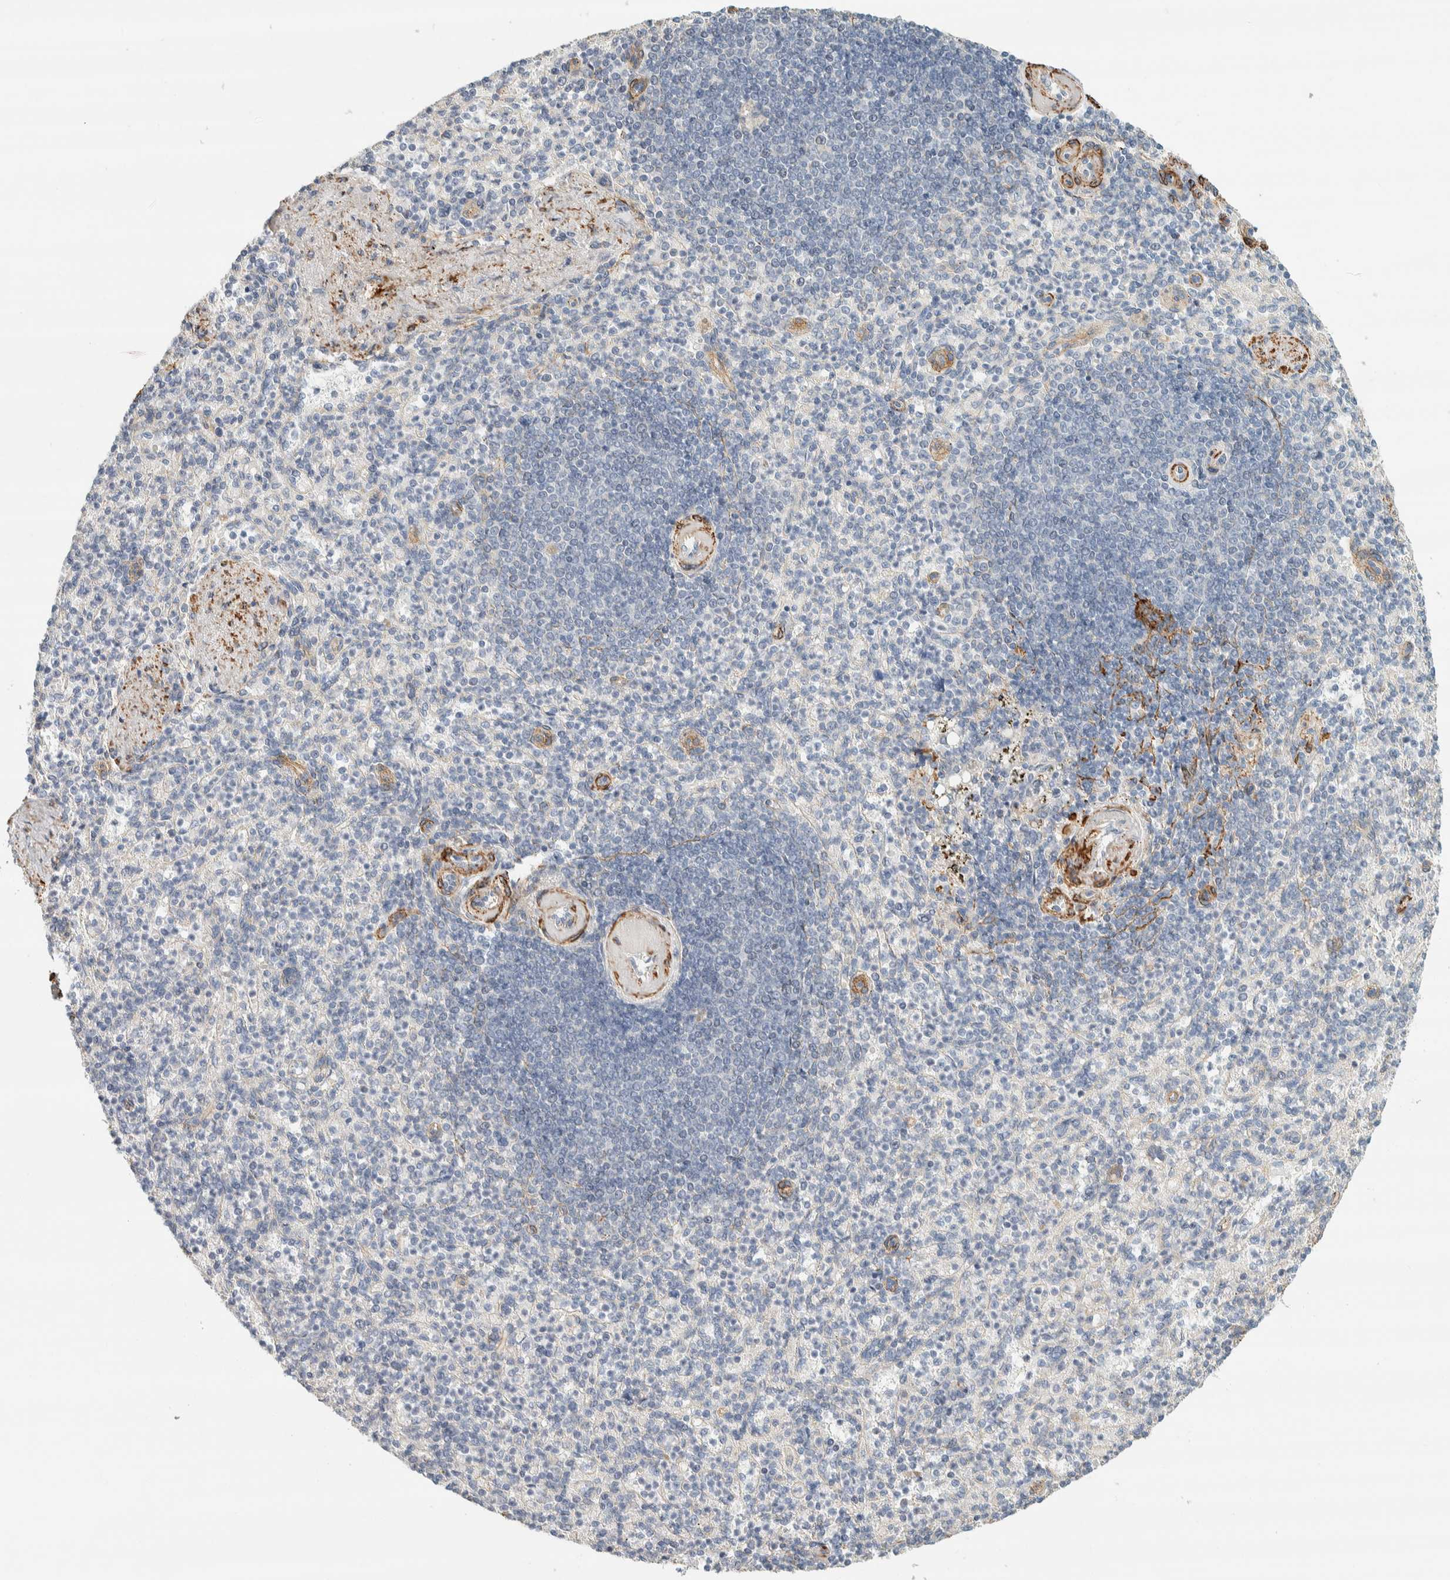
{"staining": {"intensity": "negative", "quantity": "none", "location": "none"}, "tissue": "spleen", "cell_type": "Cells in red pulp", "image_type": "normal", "snomed": [{"axis": "morphology", "description": "Normal tissue, NOS"}, {"axis": "topography", "description": "Spleen"}], "caption": "Spleen was stained to show a protein in brown. There is no significant positivity in cells in red pulp.", "gene": "CDR2", "patient": {"sex": "female", "age": 74}}